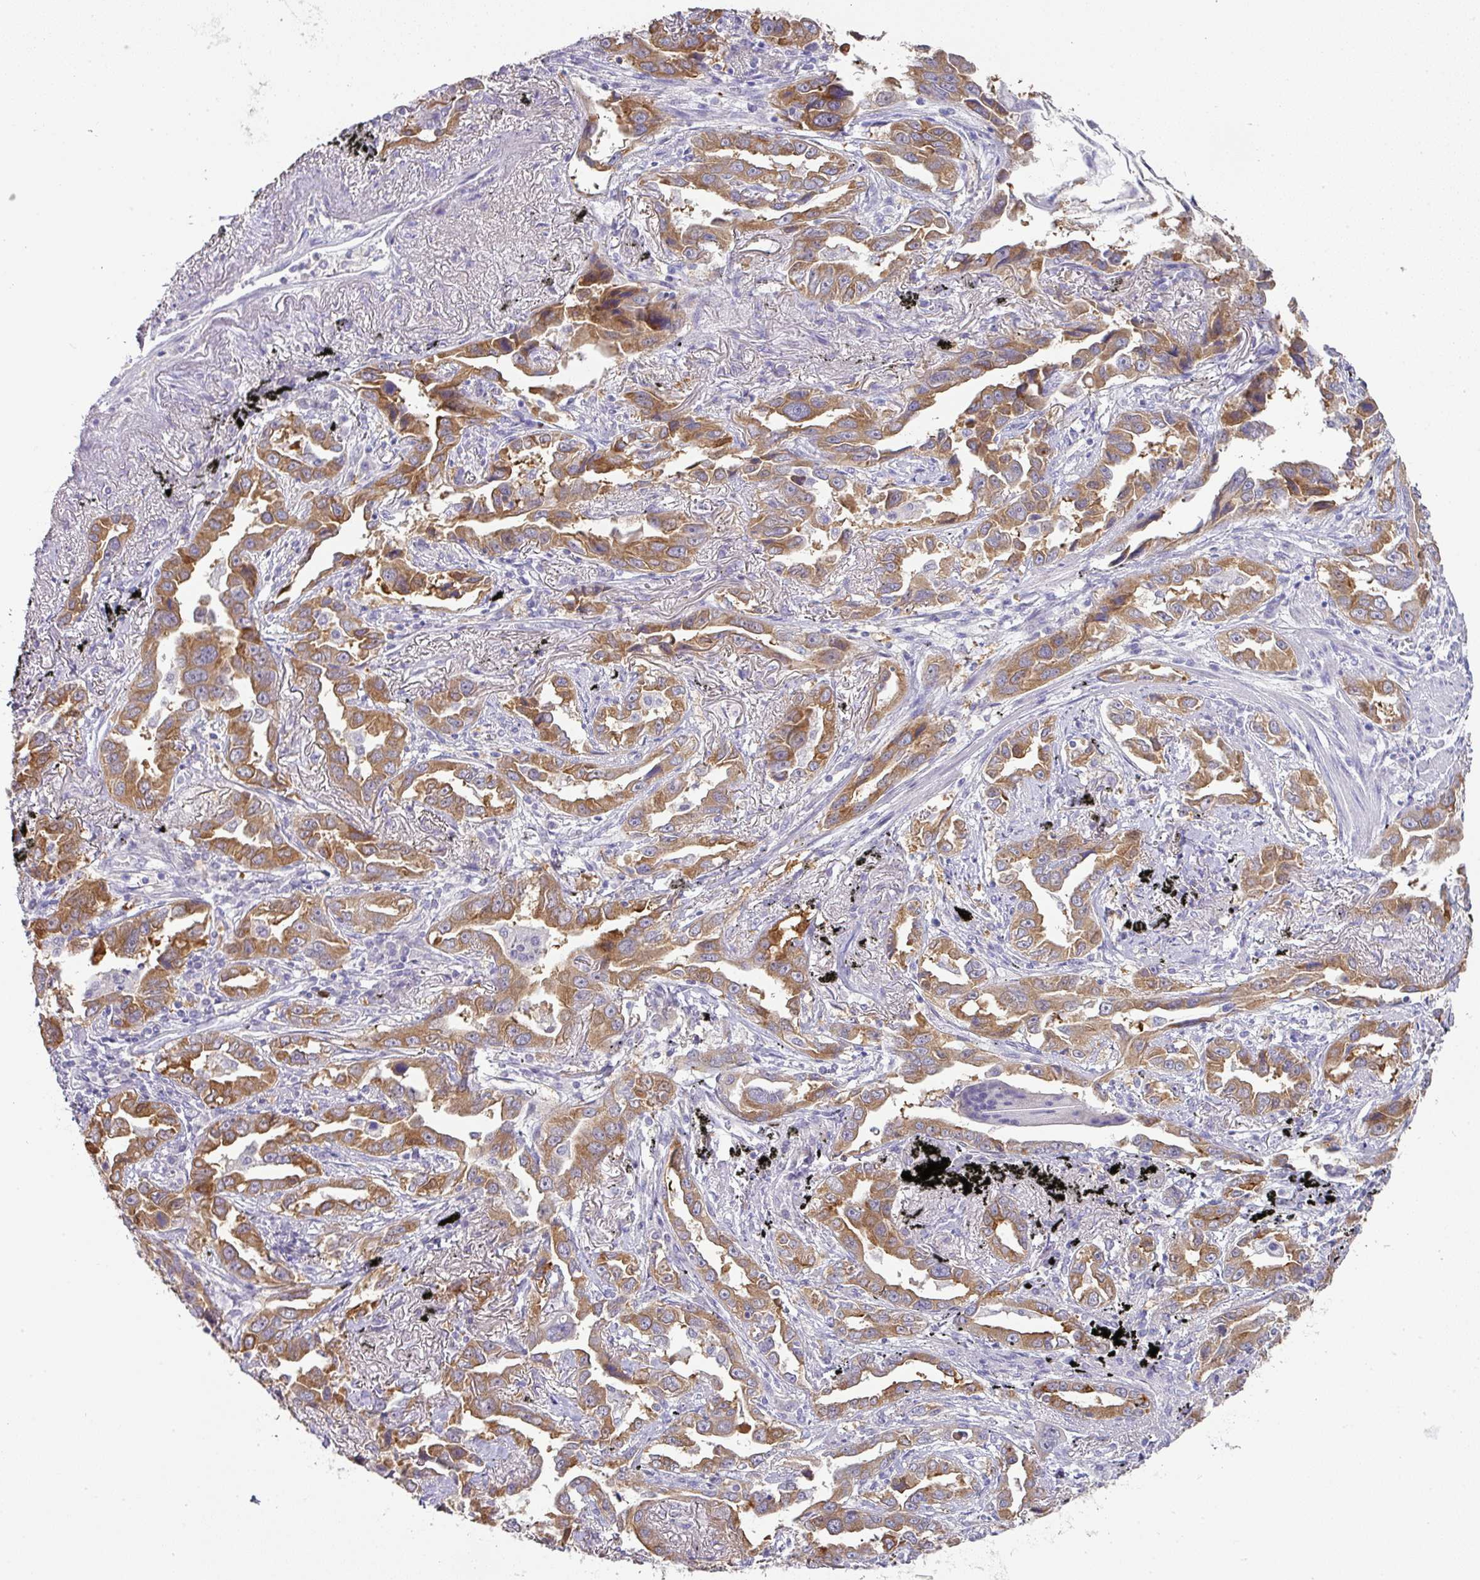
{"staining": {"intensity": "moderate", "quantity": "25%-75%", "location": "cytoplasmic/membranous"}, "tissue": "lung cancer", "cell_type": "Tumor cells", "image_type": "cancer", "snomed": [{"axis": "morphology", "description": "Adenocarcinoma, NOS"}, {"axis": "topography", "description": "Lung"}], "caption": "Lung cancer (adenocarcinoma) stained for a protein reveals moderate cytoplasmic/membranous positivity in tumor cells.", "gene": "FGF17", "patient": {"sex": "male", "age": 67}}